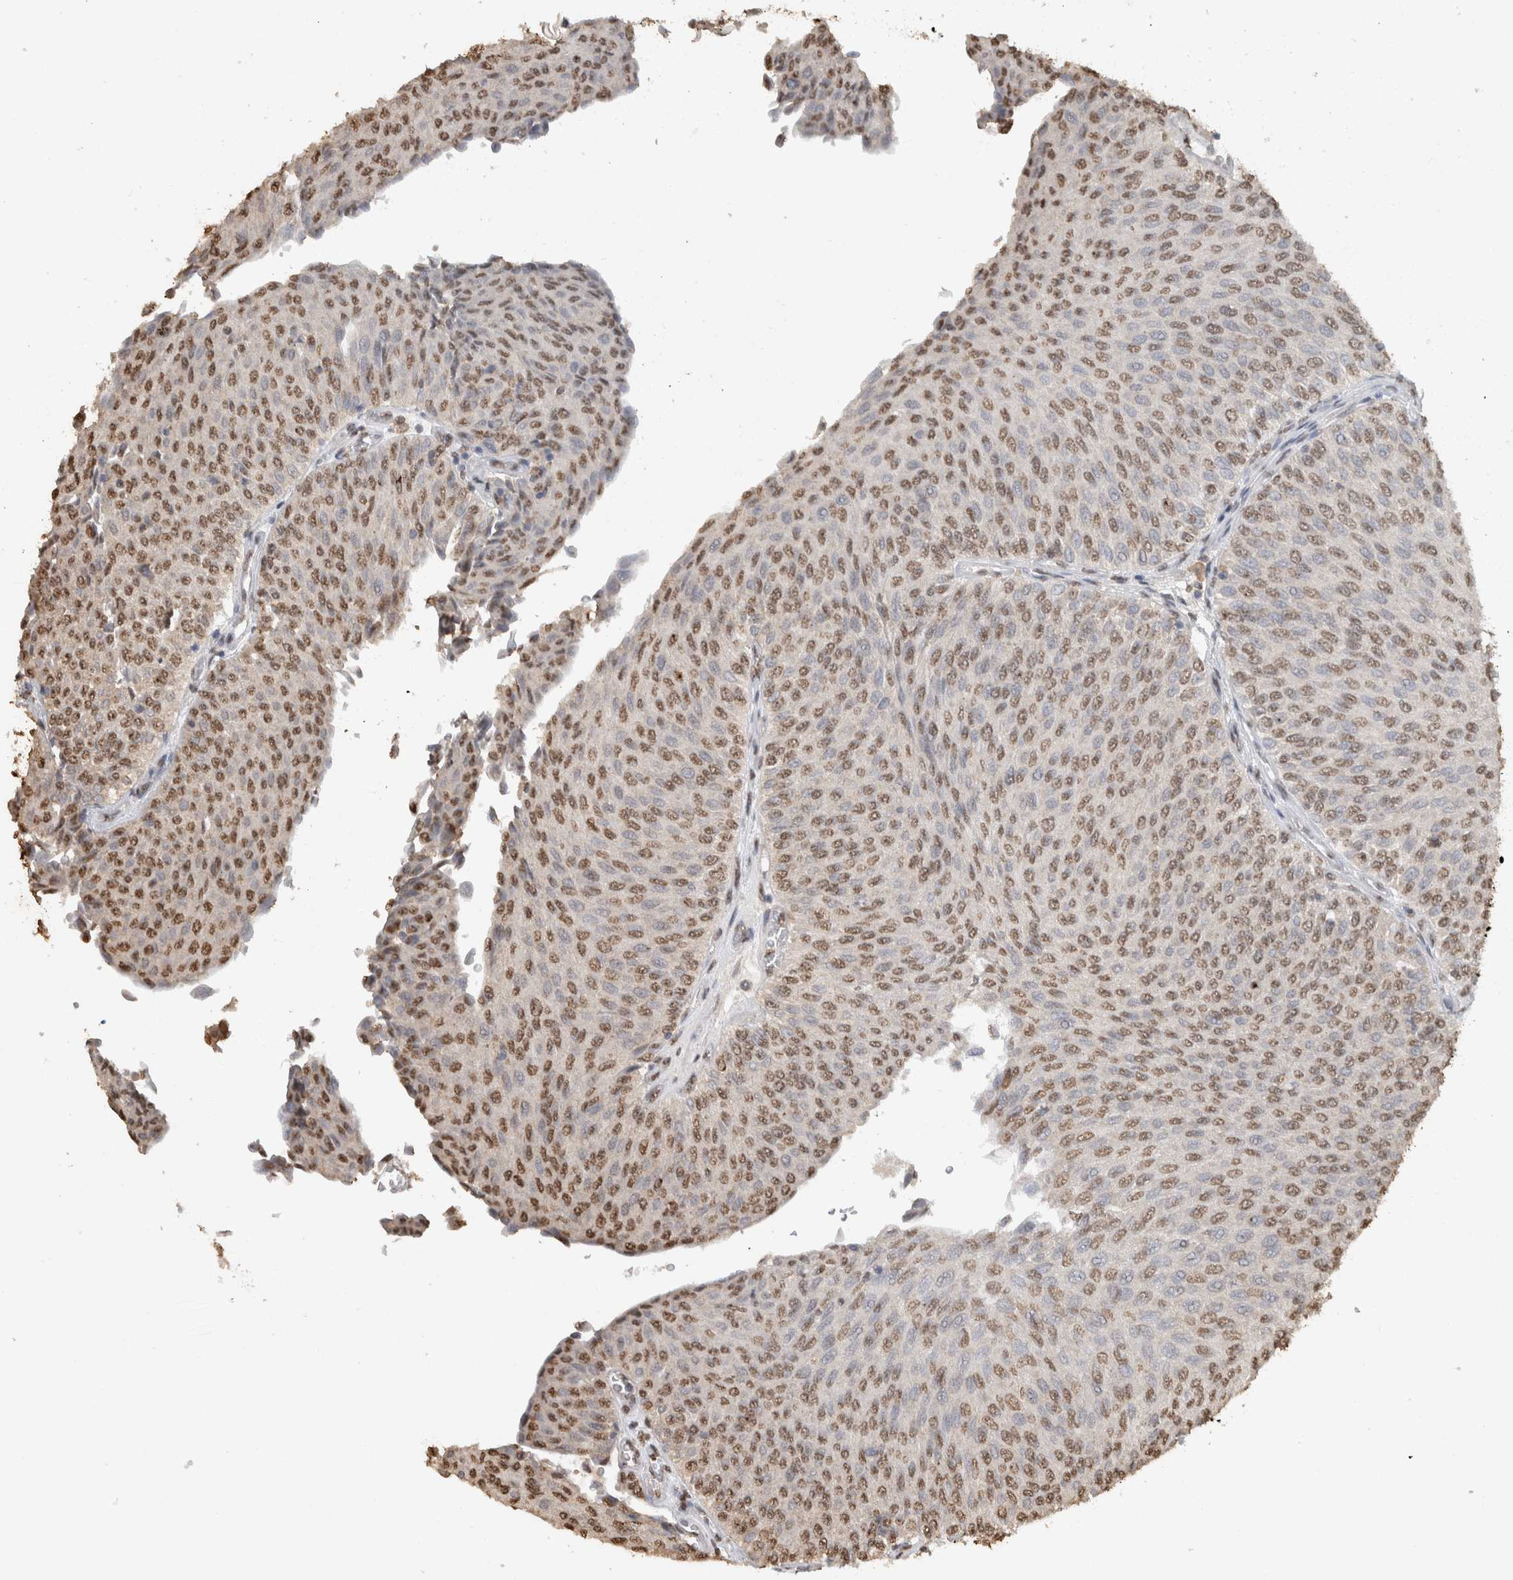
{"staining": {"intensity": "moderate", "quantity": ">75%", "location": "nuclear"}, "tissue": "urothelial cancer", "cell_type": "Tumor cells", "image_type": "cancer", "snomed": [{"axis": "morphology", "description": "Urothelial carcinoma, Low grade"}, {"axis": "topography", "description": "Urinary bladder"}], "caption": "Immunohistochemistry staining of urothelial carcinoma (low-grade), which reveals medium levels of moderate nuclear staining in approximately >75% of tumor cells indicating moderate nuclear protein staining. The staining was performed using DAB (3,3'-diaminobenzidine) (brown) for protein detection and nuclei were counterstained in hematoxylin (blue).", "gene": "HAND2", "patient": {"sex": "male", "age": 78}}